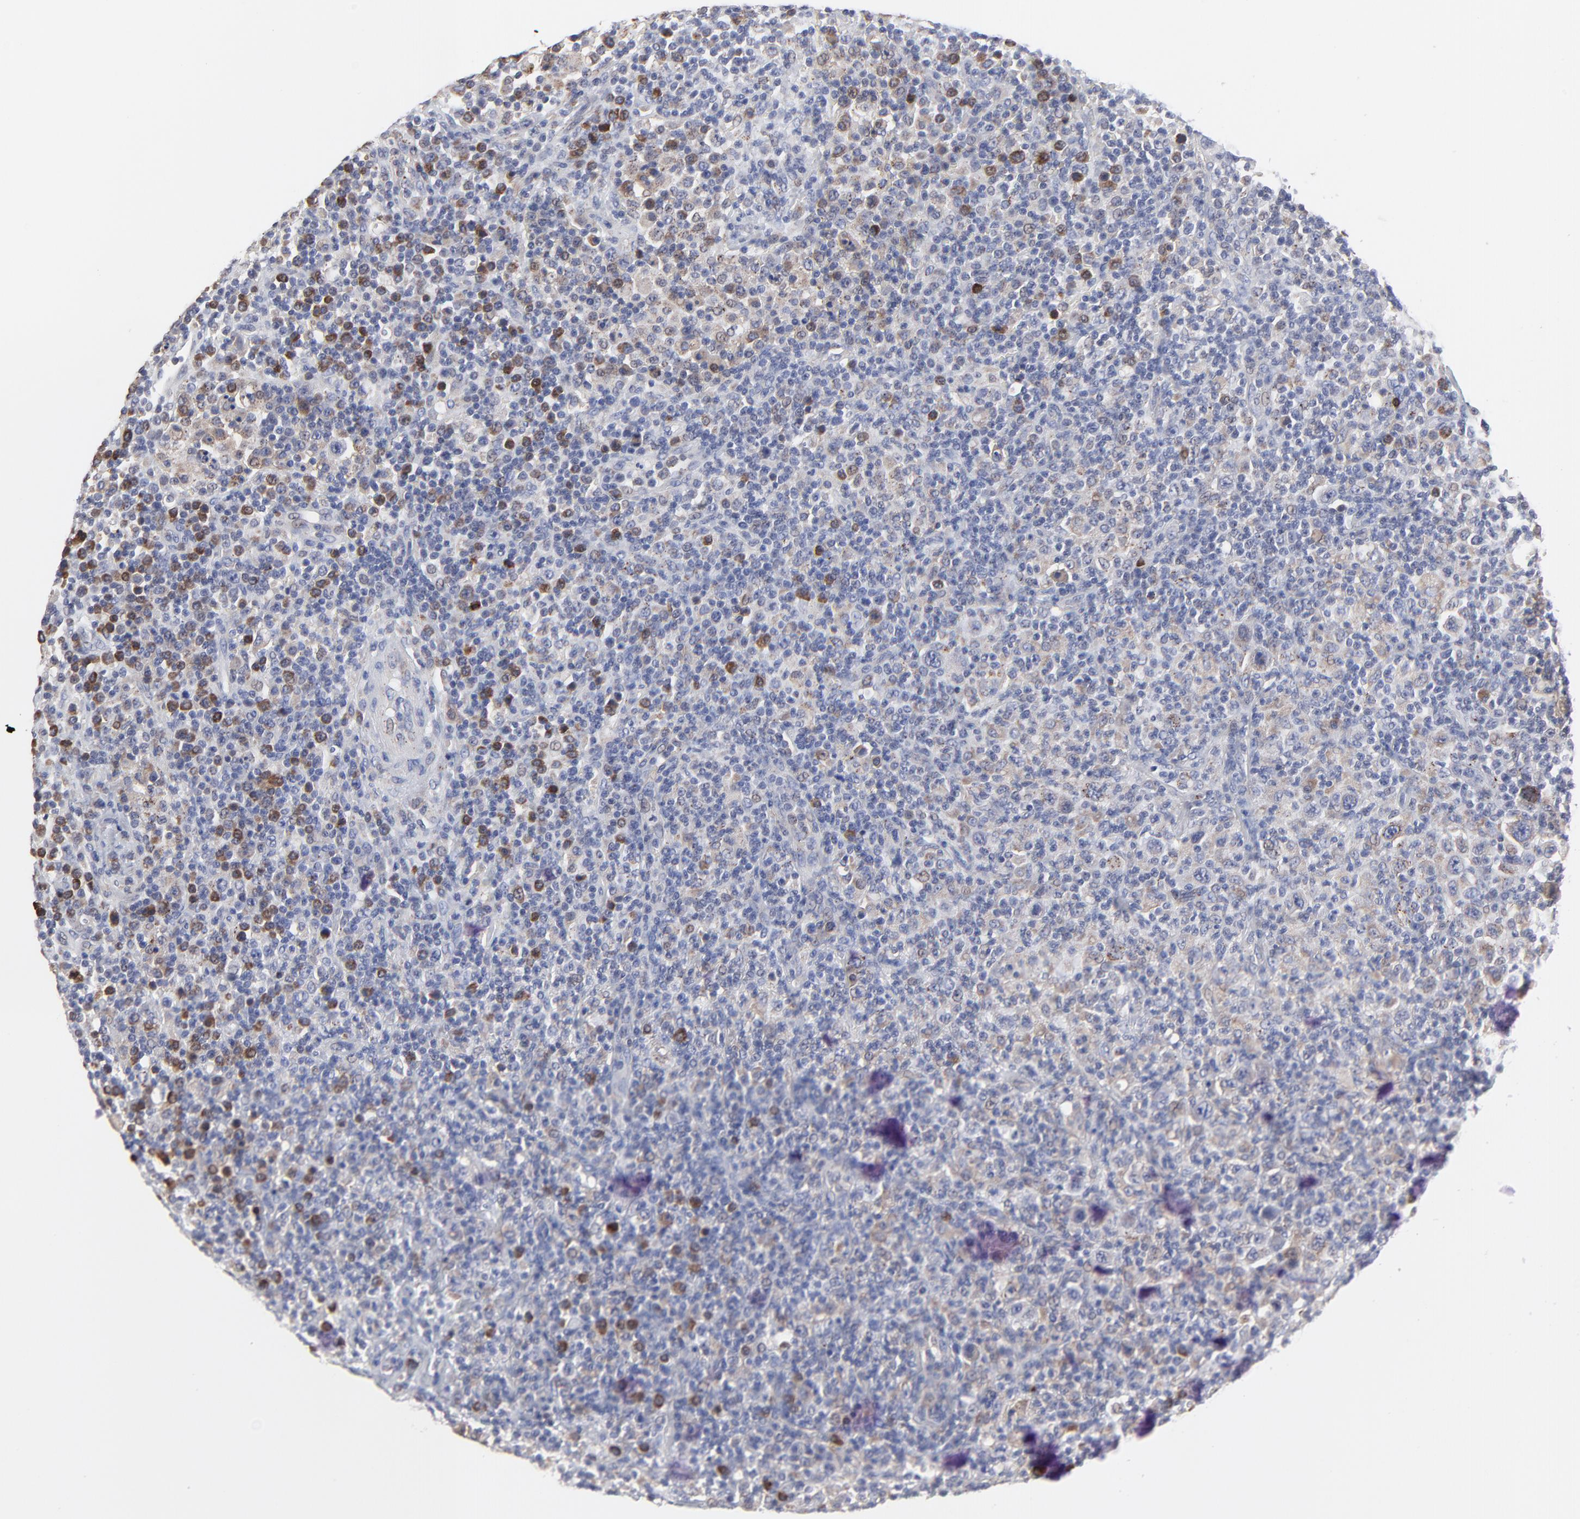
{"staining": {"intensity": "moderate", "quantity": "25%-75%", "location": "cytoplasmic/membranous"}, "tissue": "lymphoma", "cell_type": "Tumor cells", "image_type": "cancer", "snomed": [{"axis": "morphology", "description": "Hodgkin's disease, NOS"}, {"axis": "topography", "description": "Lymph node"}], "caption": "This is an image of IHC staining of Hodgkin's disease, which shows moderate expression in the cytoplasmic/membranous of tumor cells.", "gene": "TRIM22", "patient": {"sex": "male", "age": 65}}